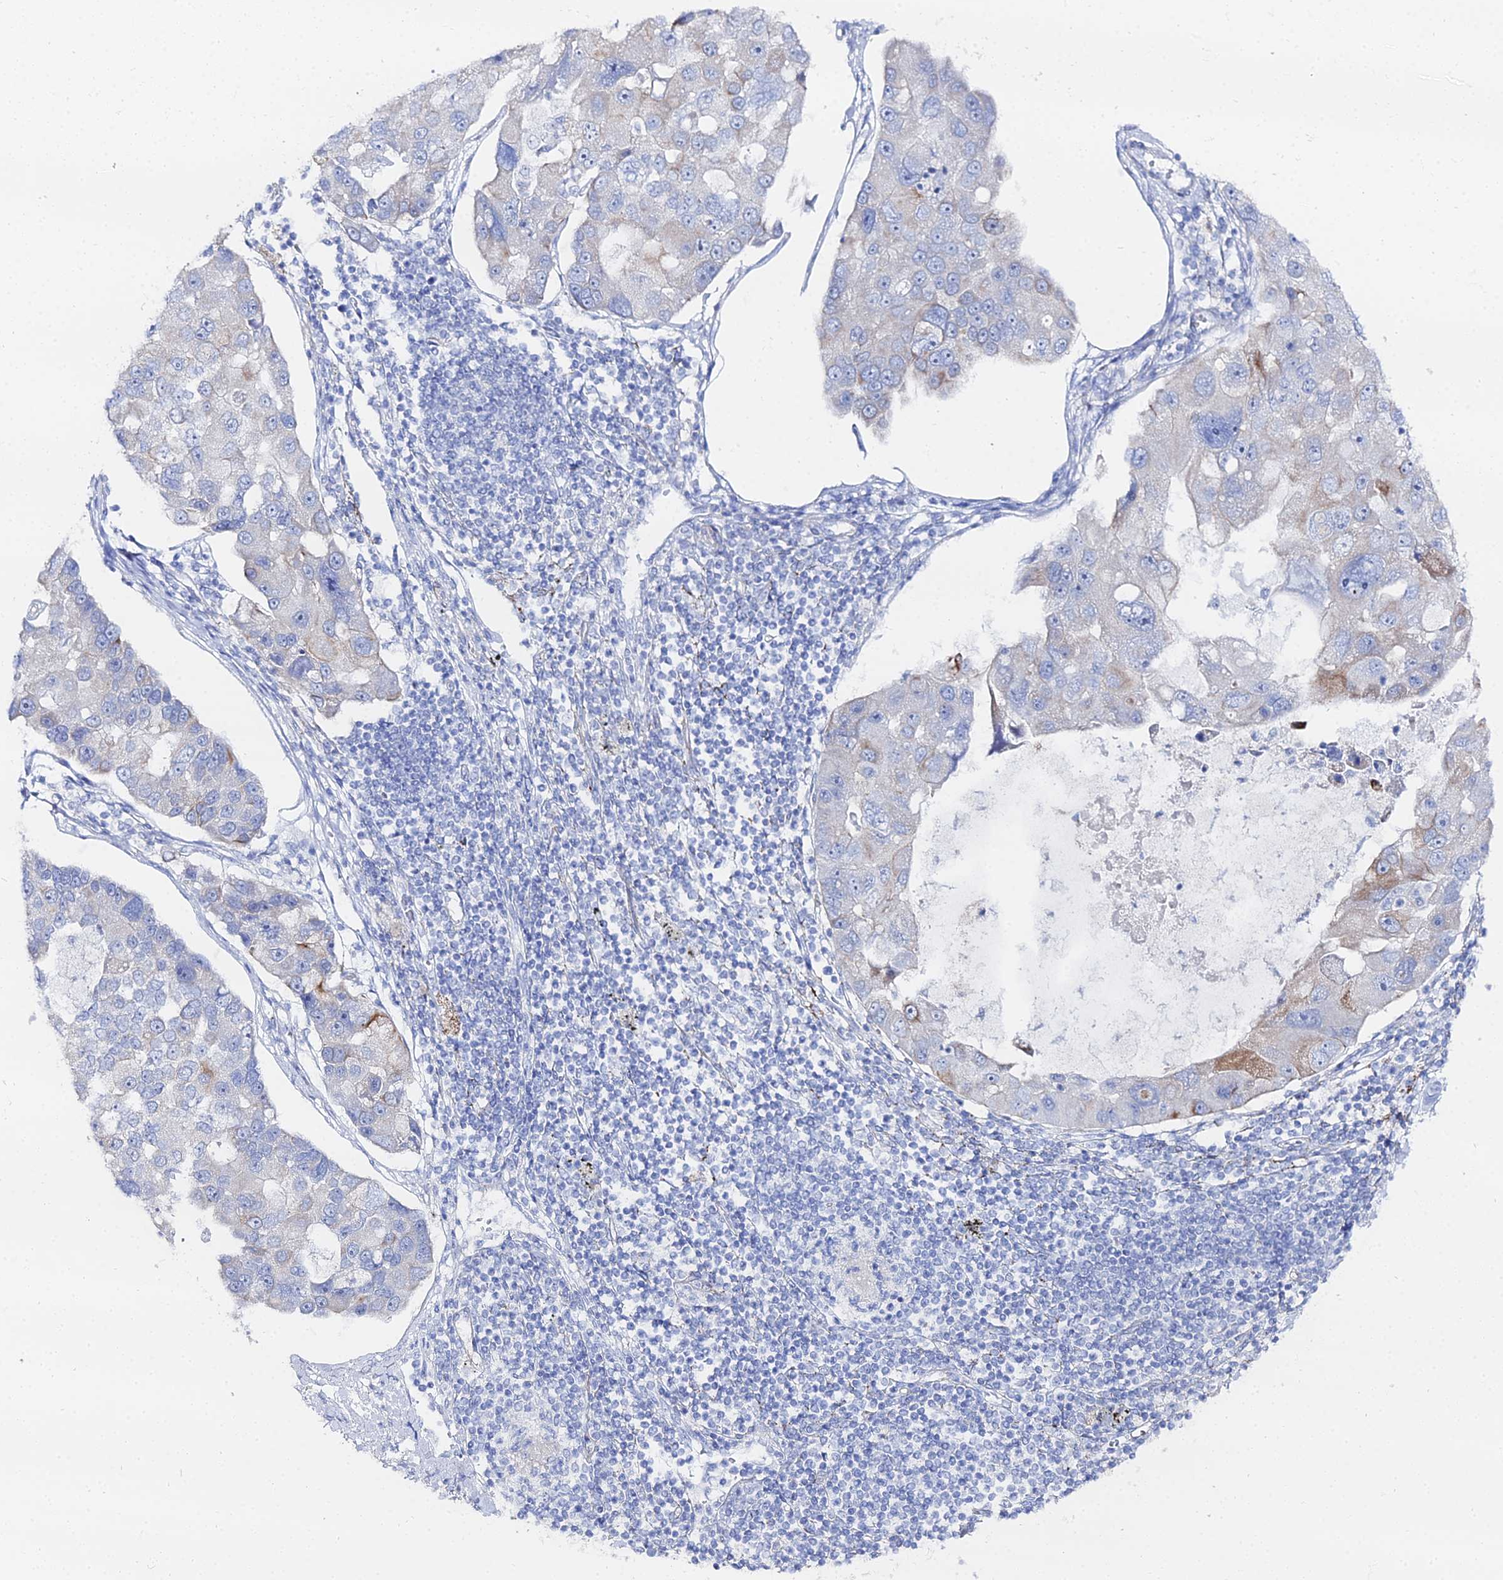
{"staining": {"intensity": "negative", "quantity": "none", "location": "none"}, "tissue": "lung cancer", "cell_type": "Tumor cells", "image_type": "cancer", "snomed": [{"axis": "morphology", "description": "Adenocarcinoma, NOS"}, {"axis": "topography", "description": "Lung"}], "caption": "An image of human lung cancer is negative for staining in tumor cells.", "gene": "DHX34", "patient": {"sex": "female", "age": 54}}